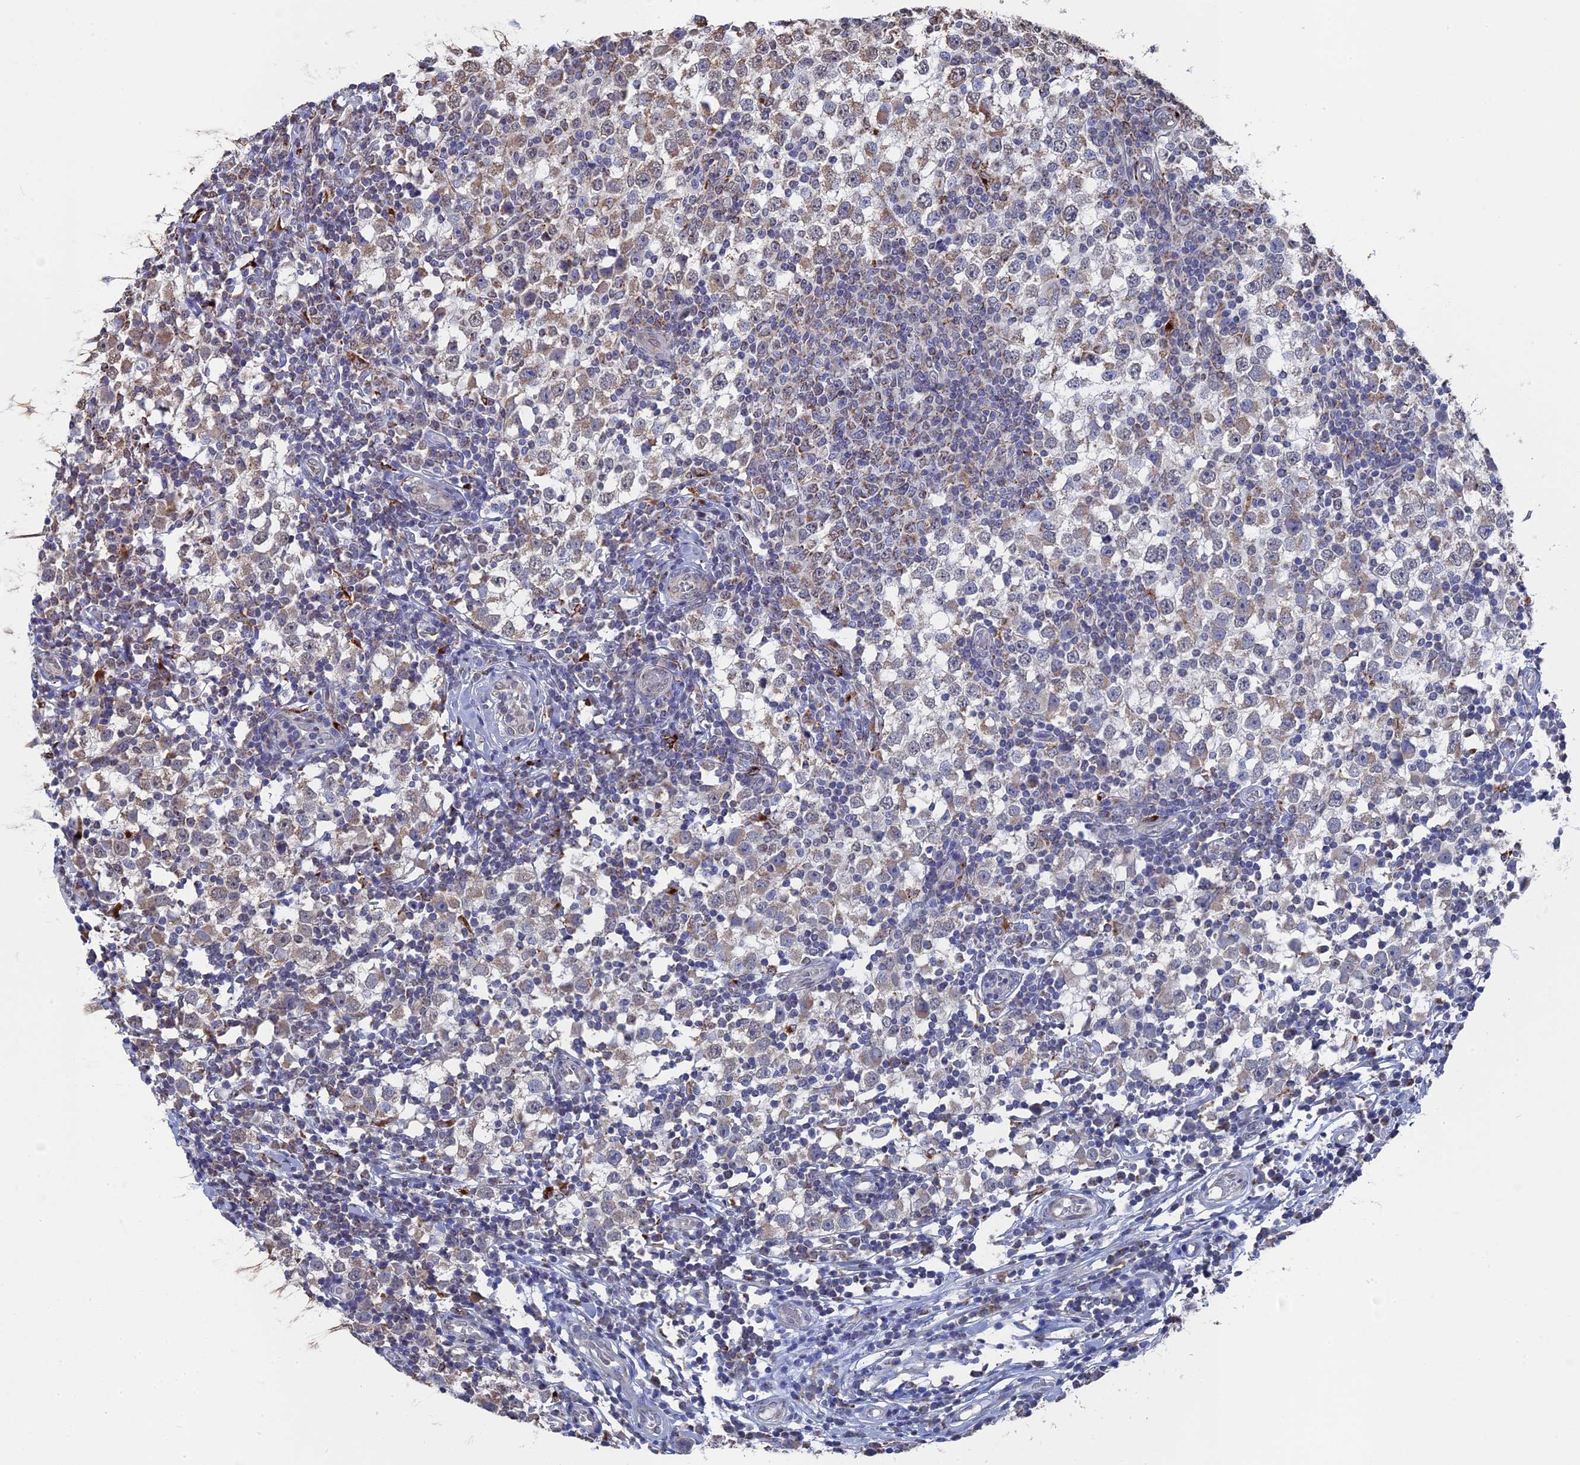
{"staining": {"intensity": "moderate", "quantity": "<25%", "location": "cytoplasmic/membranous,nuclear"}, "tissue": "testis cancer", "cell_type": "Tumor cells", "image_type": "cancer", "snomed": [{"axis": "morphology", "description": "Seminoma, NOS"}, {"axis": "topography", "description": "Testis"}], "caption": "High-magnification brightfield microscopy of testis cancer stained with DAB (brown) and counterstained with hematoxylin (blue). tumor cells exhibit moderate cytoplasmic/membranous and nuclear positivity is present in approximately<25% of cells. Nuclei are stained in blue.", "gene": "SMG9", "patient": {"sex": "male", "age": 65}}